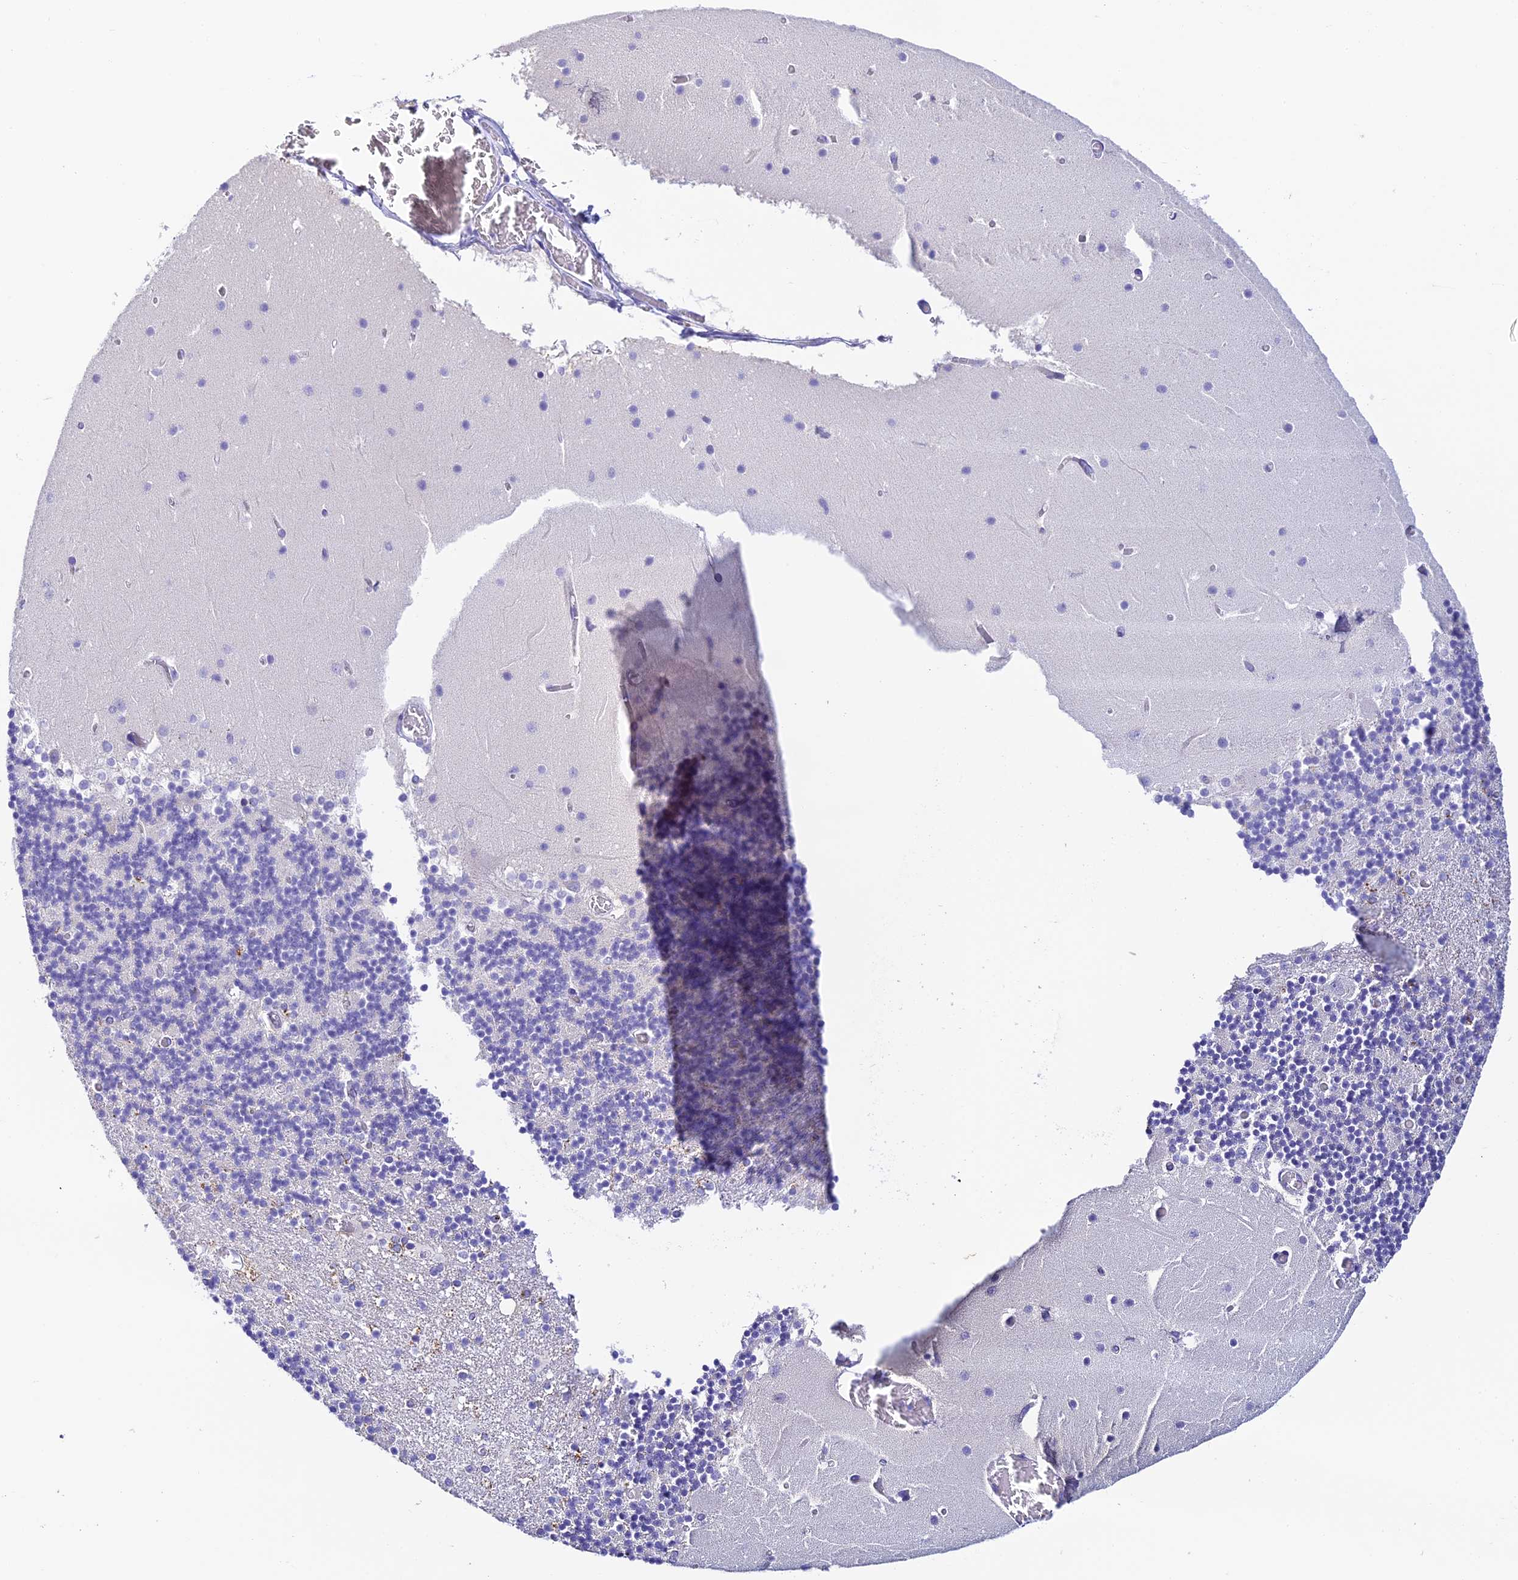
{"staining": {"intensity": "negative", "quantity": "none", "location": "none"}, "tissue": "cerebellum", "cell_type": "Cells in granular layer", "image_type": "normal", "snomed": [{"axis": "morphology", "description": "Normal tissue, NOS"}, {"axis": "topography", "description": "Cerebellum"}], "caption": "The immunohistochemistry (IHC) micrograph has no significant expression in cells in granular layer of cerebellum.", "gene": "C12orf29", "patient": {"sex": "female", "age": 28}}